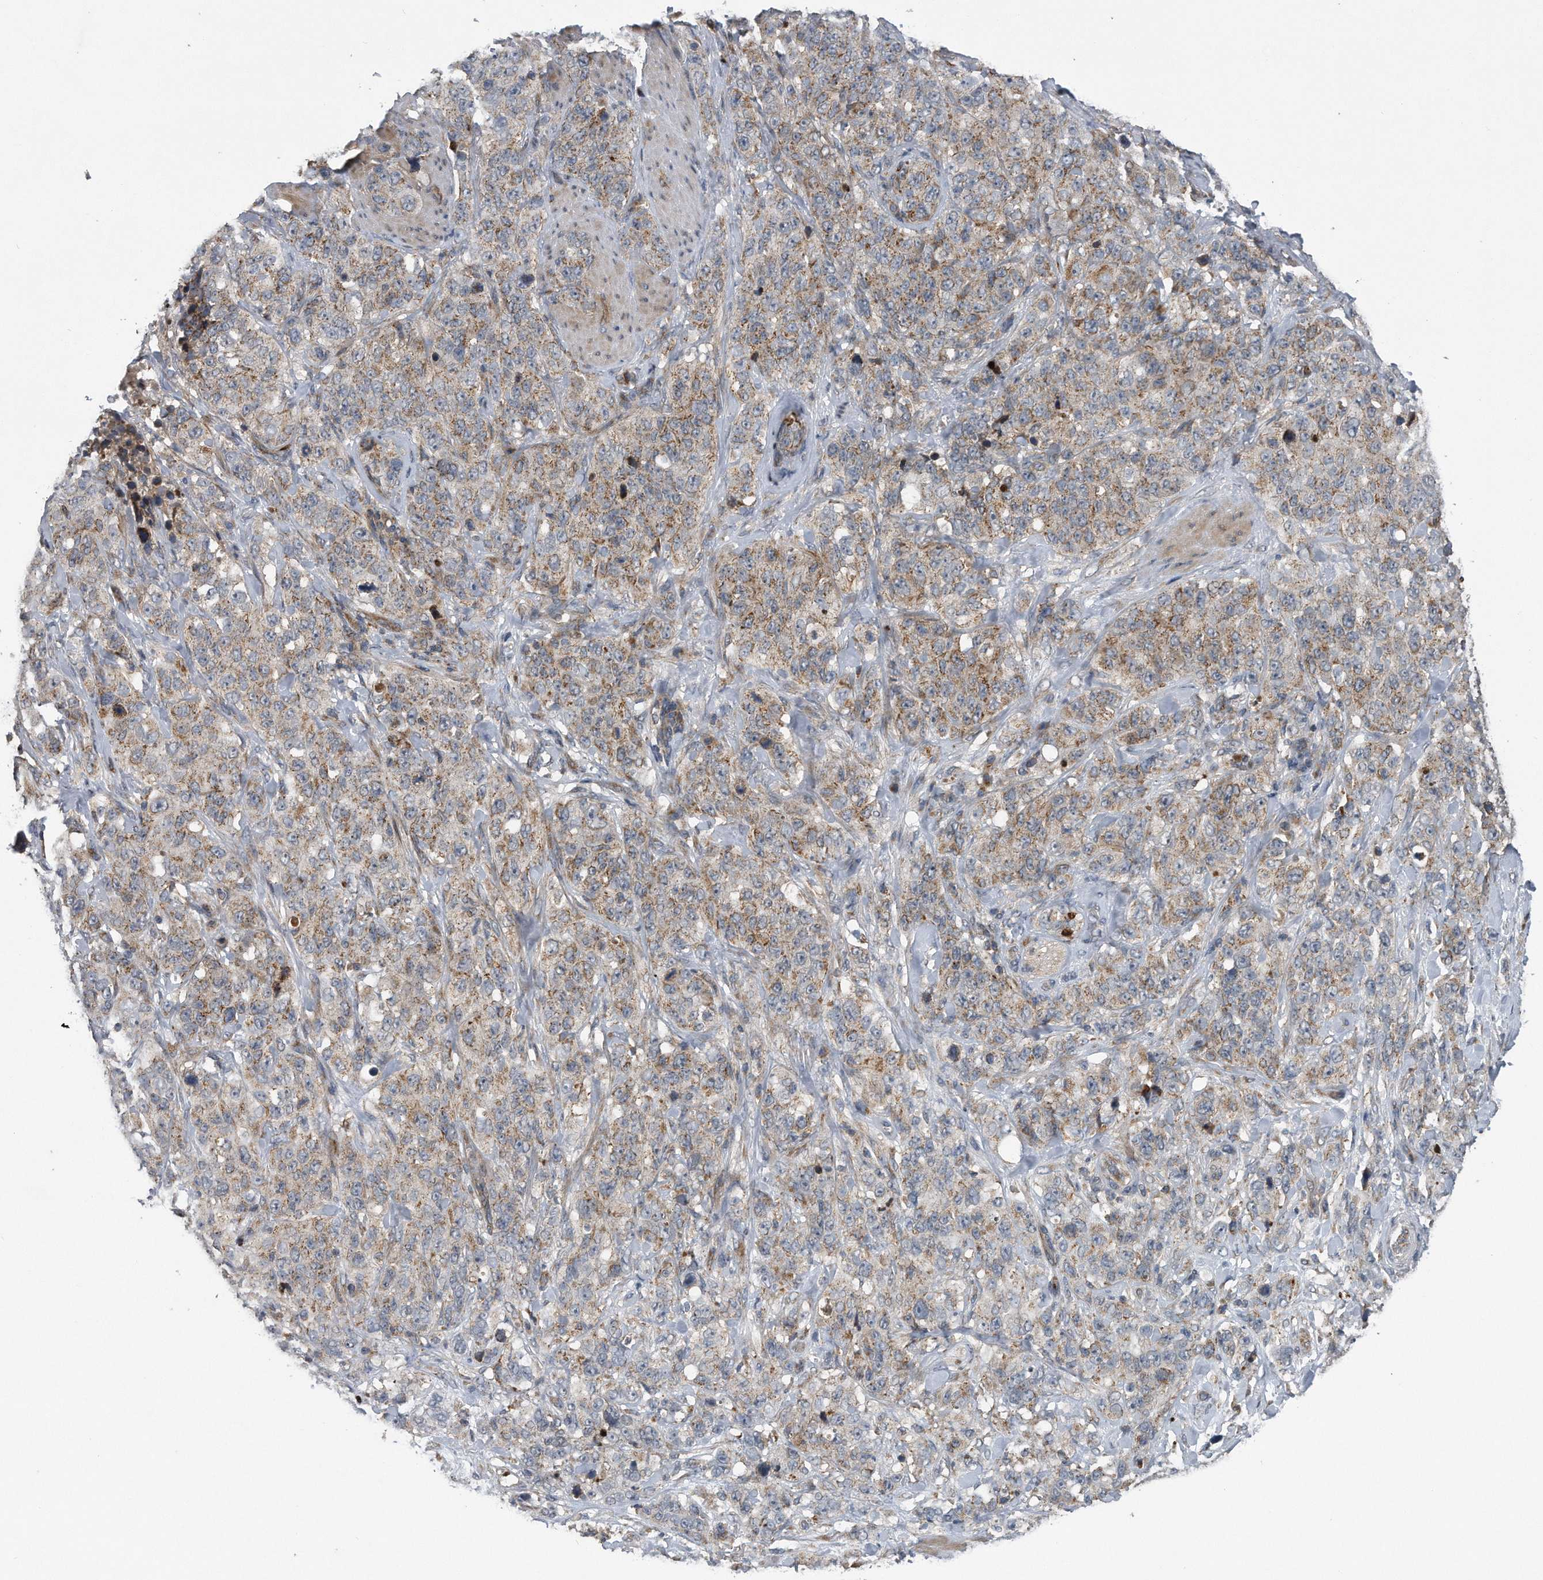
{"staining": {"intensity": "moderate", "quantity": ">75%", "location": "cytoplasmic/membranous"}, "tissue": "stomach cancer", "cell_type": "Tumor cells", "image_type": "cancer", "snomed": [{"axis": "morphology", "description": "Adenocarcinoma, NOS"}, {"axis": "topography", "description": "Stomach"}], "caption": "Stomach adenocarcinoma tissue demonstrates moderate cytoplasmic/membranous expression in about >75% of tumor cells", "gene": "LYRM4", "patient": {"sex": "male", "age": 48}}